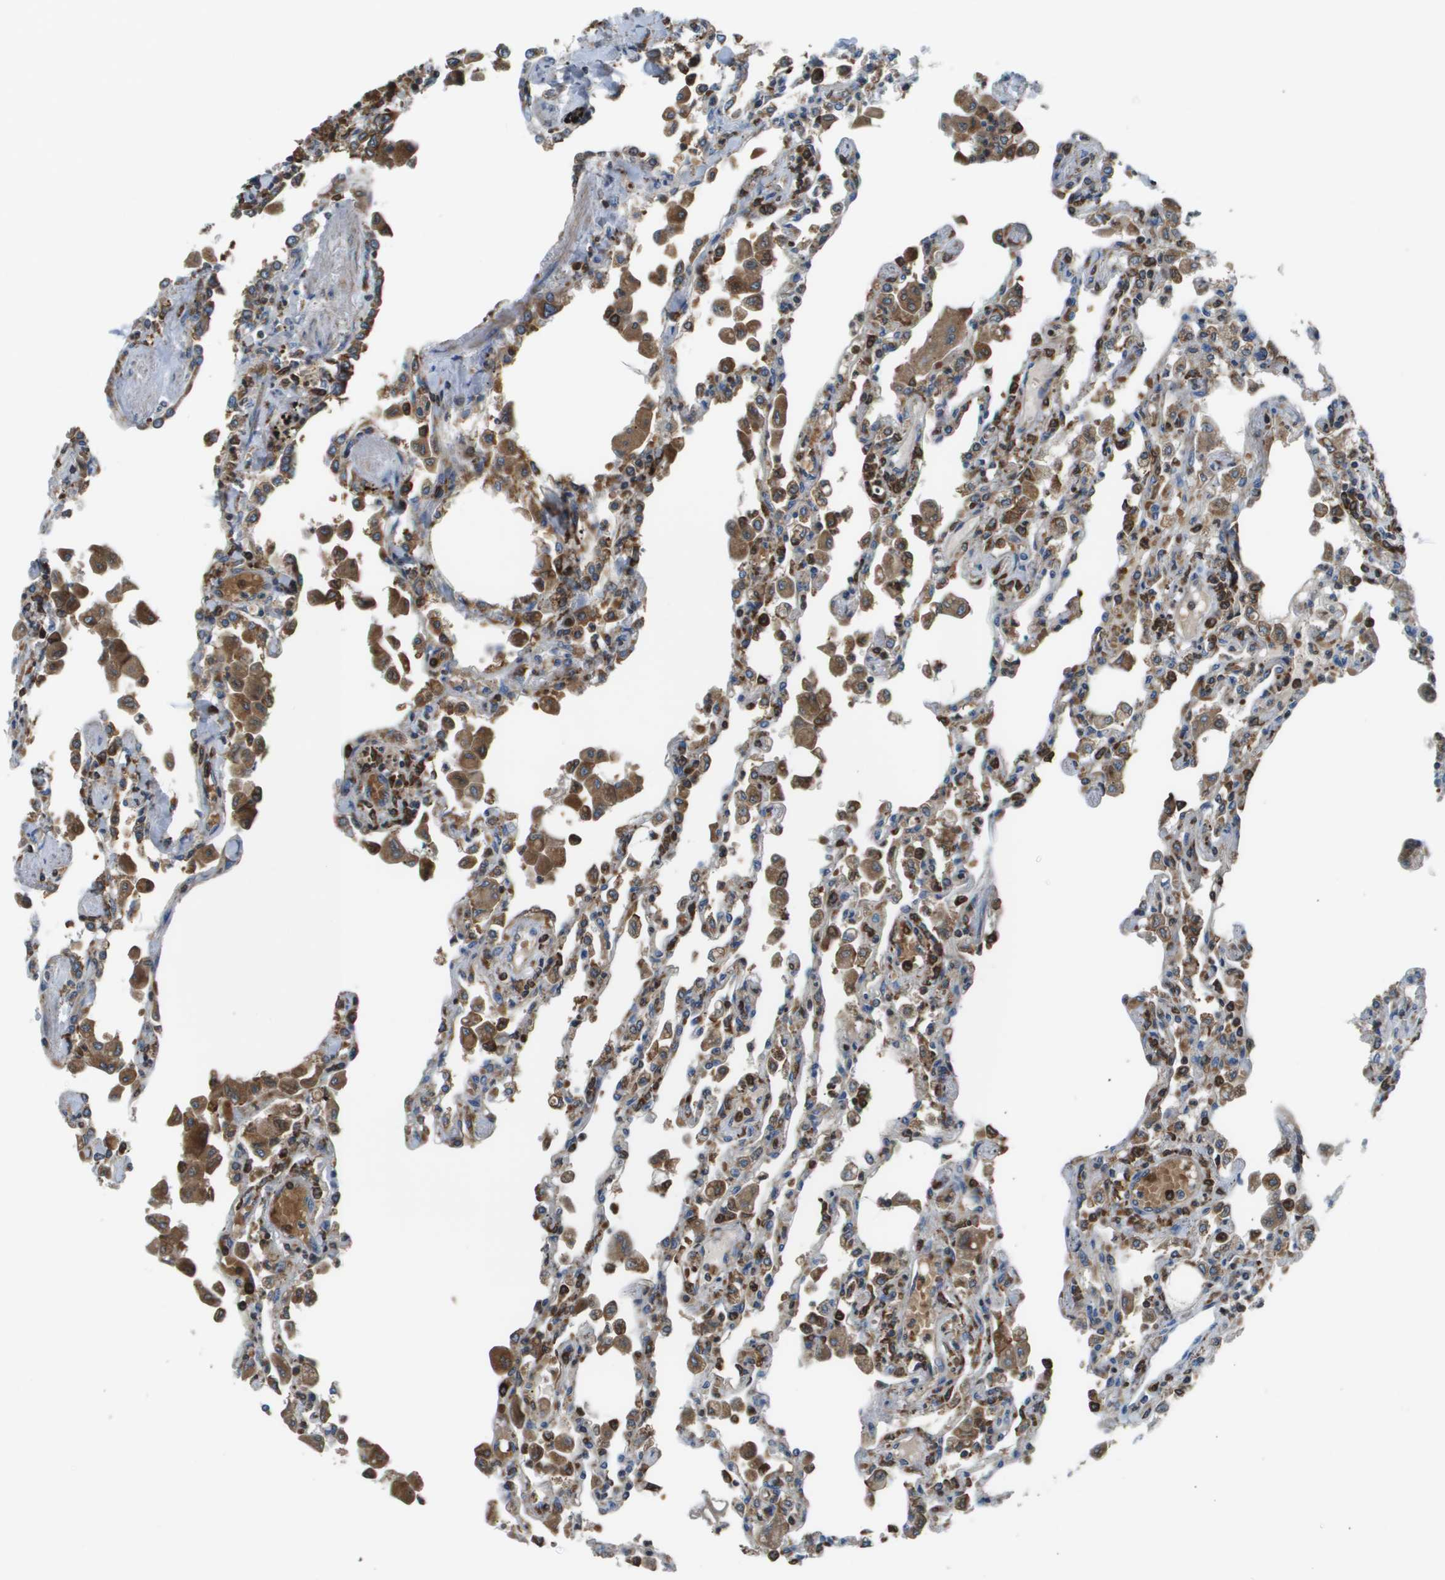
{"staining": {"intensity": "weak", "quantity": "<25%", "location": "cytoplasmic/membranous"}, "tissue": "lung", "cell_type": "Alveolar cells", "image_type": "normal", "snomed": [{"axis": "morphology", "description": "Normal tissue, NOS"}, {"axis": "topography", "description": "Bronchus"}, {"axis": "topography", "description": "Lung"}], "caption": "A photomicrograph of human lung is negative for staining in alveolar cells. (DAB IHC visualized using brightfield microscopy, high magnification).", "gene": "CNPY3", "patient": {"sex": "female", "age": 49}}